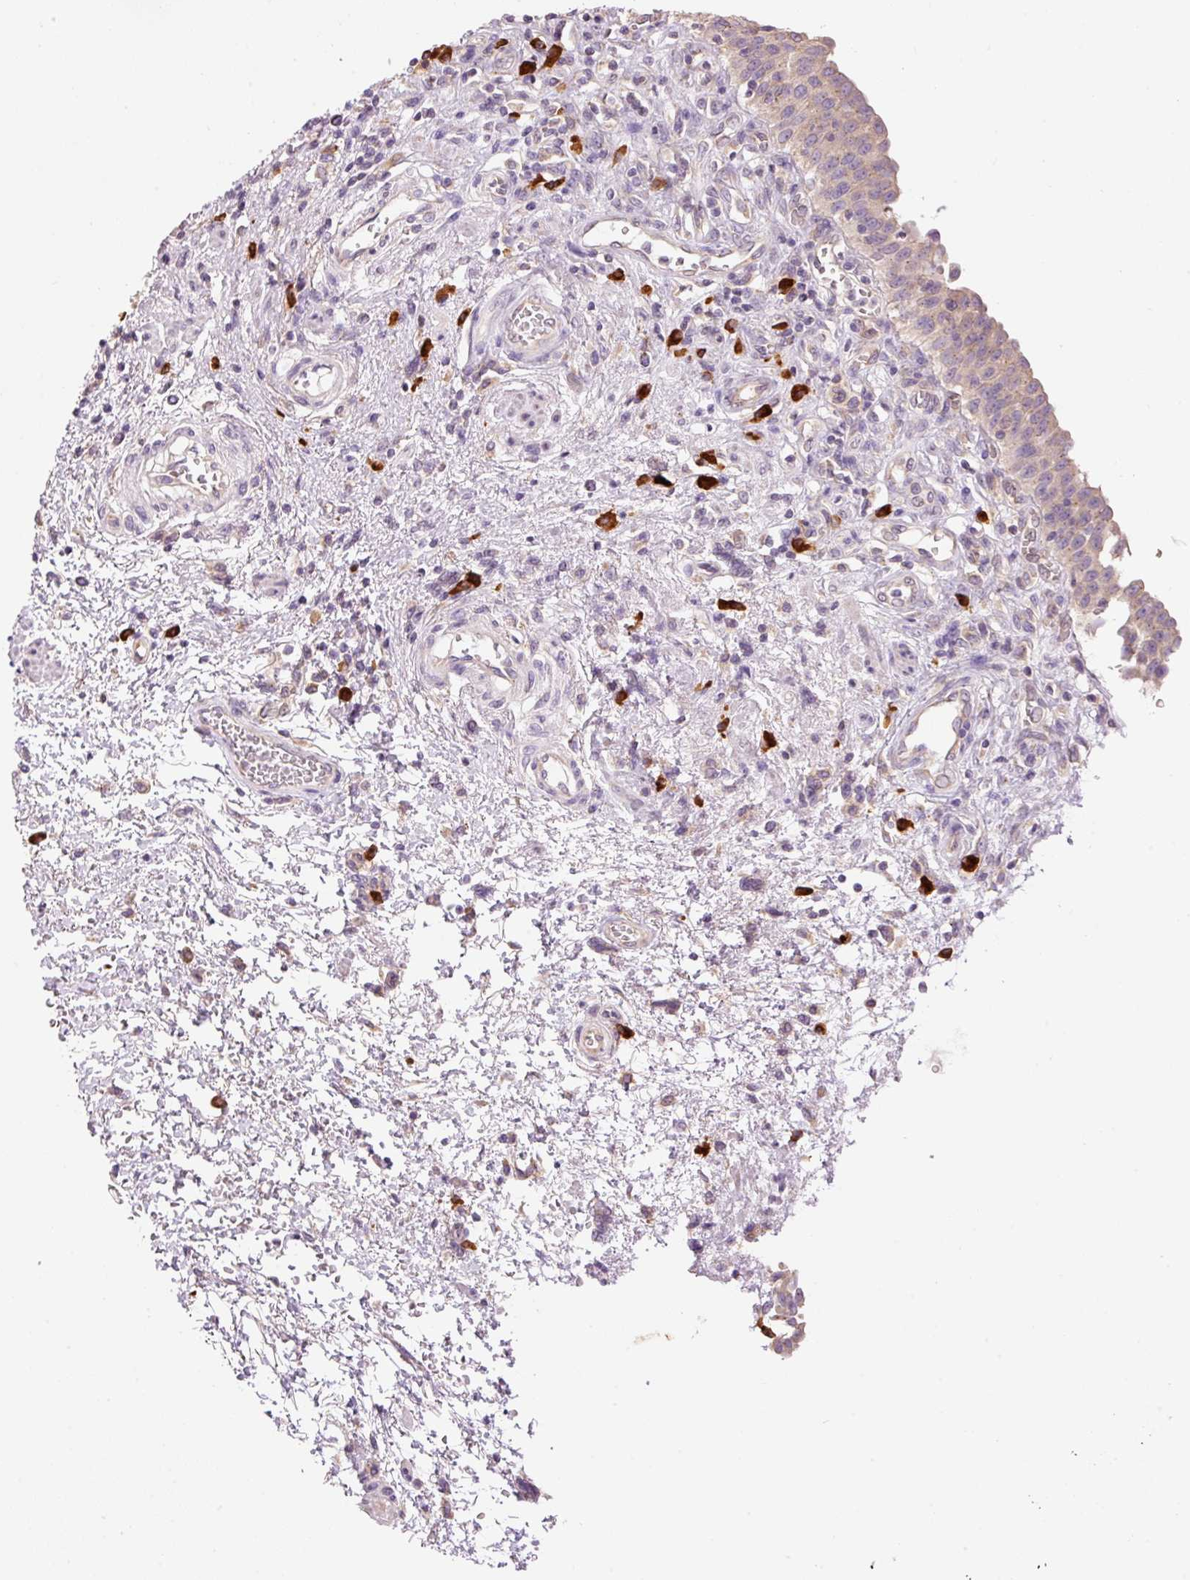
{"staining": {"intensity": "weak", "quantity": ">75%", "location": "cytoplasmic/membranous"}, "tissue": "urinary bladder", "cell_type": "Urothelial cells", "image_type": "normal", "snomed": [{"axis": "morphology", "description": "Normal tissue, NOS"}, {"axis": "topography", "description": "Urinary bladder"}], "caption": "This image demonstrates benign urinary bladder stained with immunohistochemistry (IHC) to label a protein in brown. The cytoplasmic/membranous of urothelial cells show weak positivity for the protein. Nuclei are counter-stained blue.", "gene": "PNPLA5", "patient": {"sex": "male", "age": 71}}